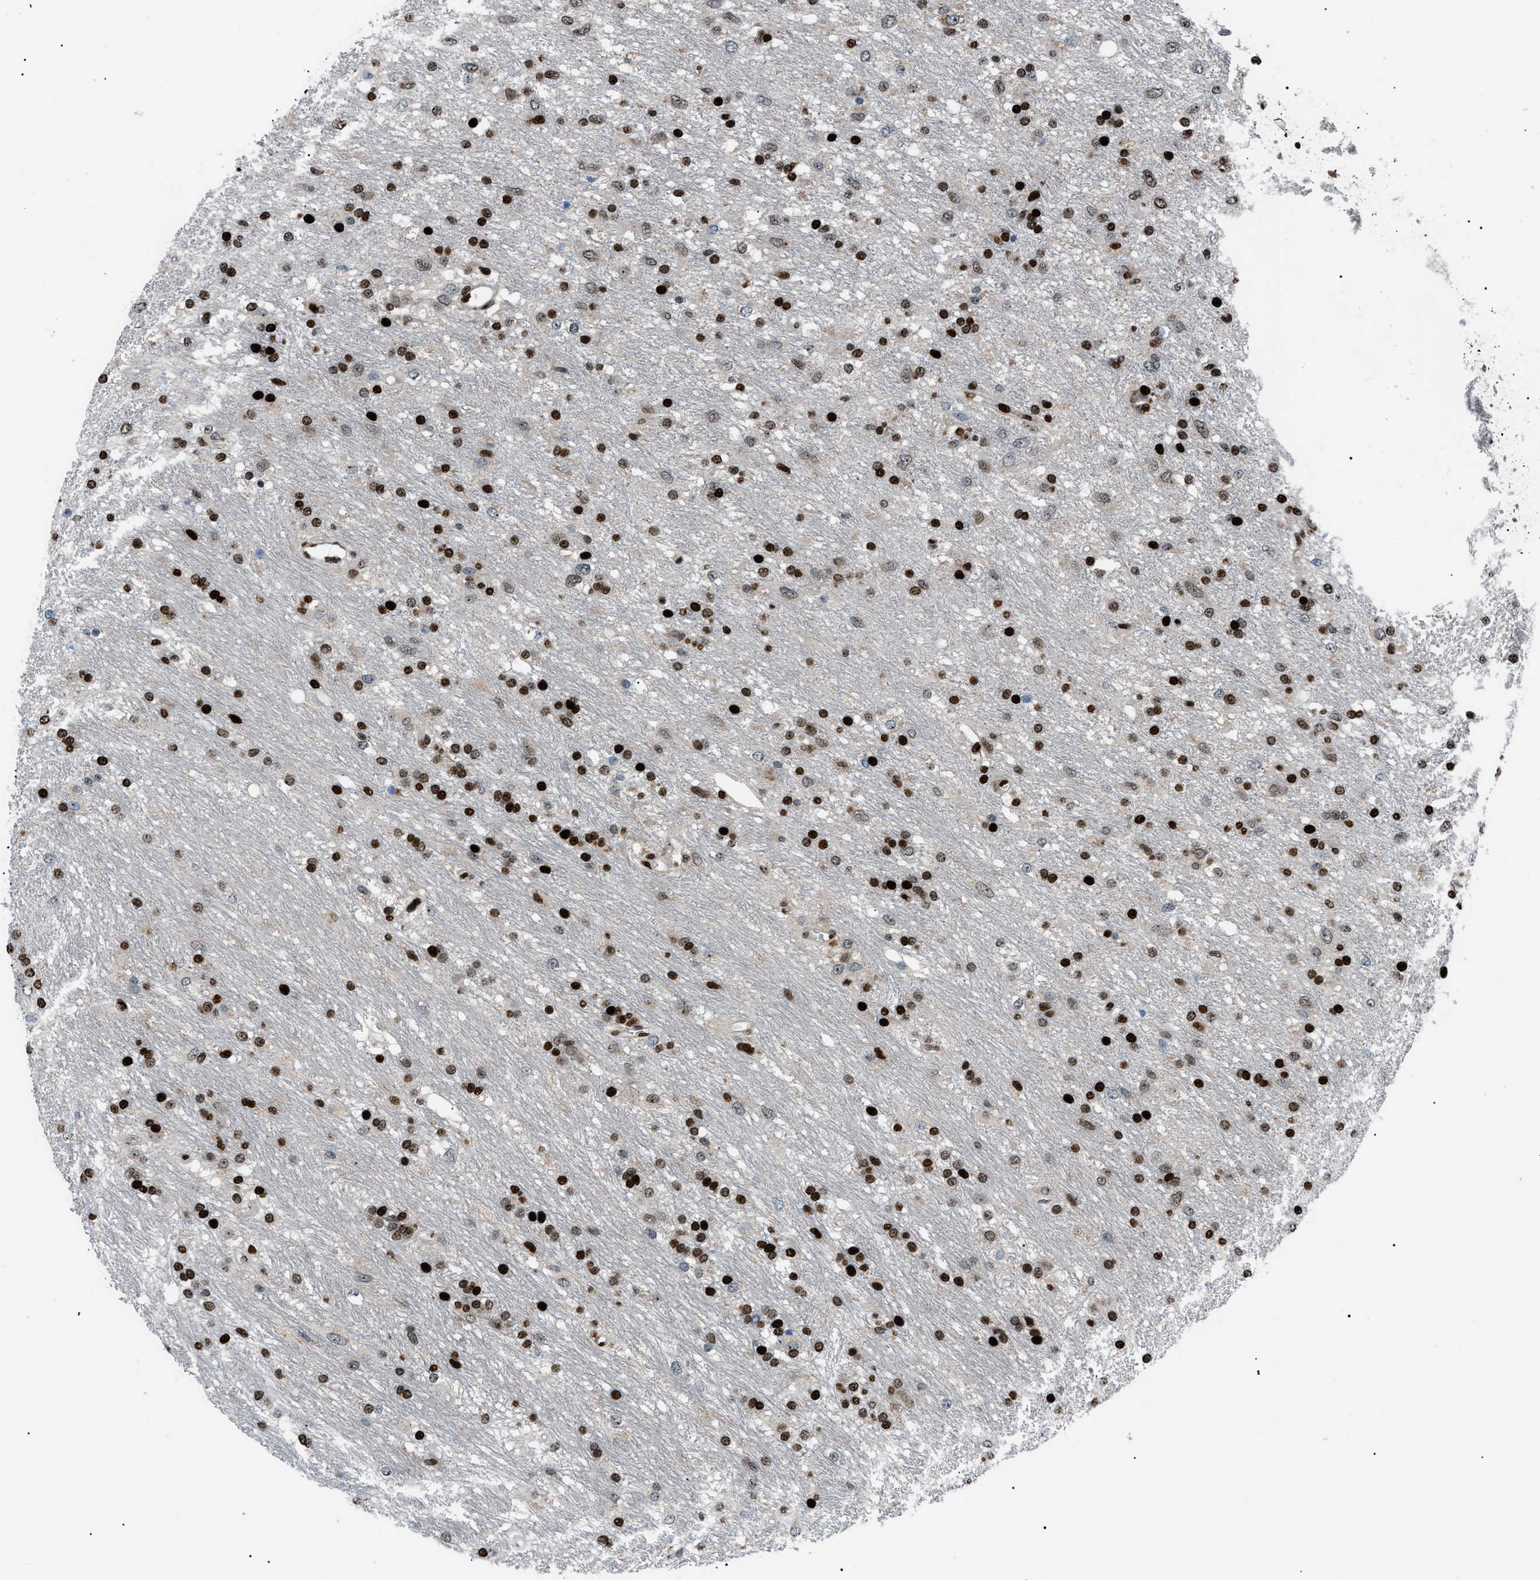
{"staining": {"intensity": "strong", "quantity": "25%-75%", "location": "nuclear"}, "tissue": "glioma", "cell_type": "Tumor cells", "image_type": "cancer", "snomed": [{"axis": "morphology", "description": "Glioma, malignant, Low grade"}, {"axis": "topography", "description": "Brain"}], "caption": "Brown immunohistochemical staining in malignant low-grade glioma exhibits strong nuclear staining in about 25%-75% of tumor cells.", "gene": "PRKX", "patient": {"sex": "male", "age": 77}}